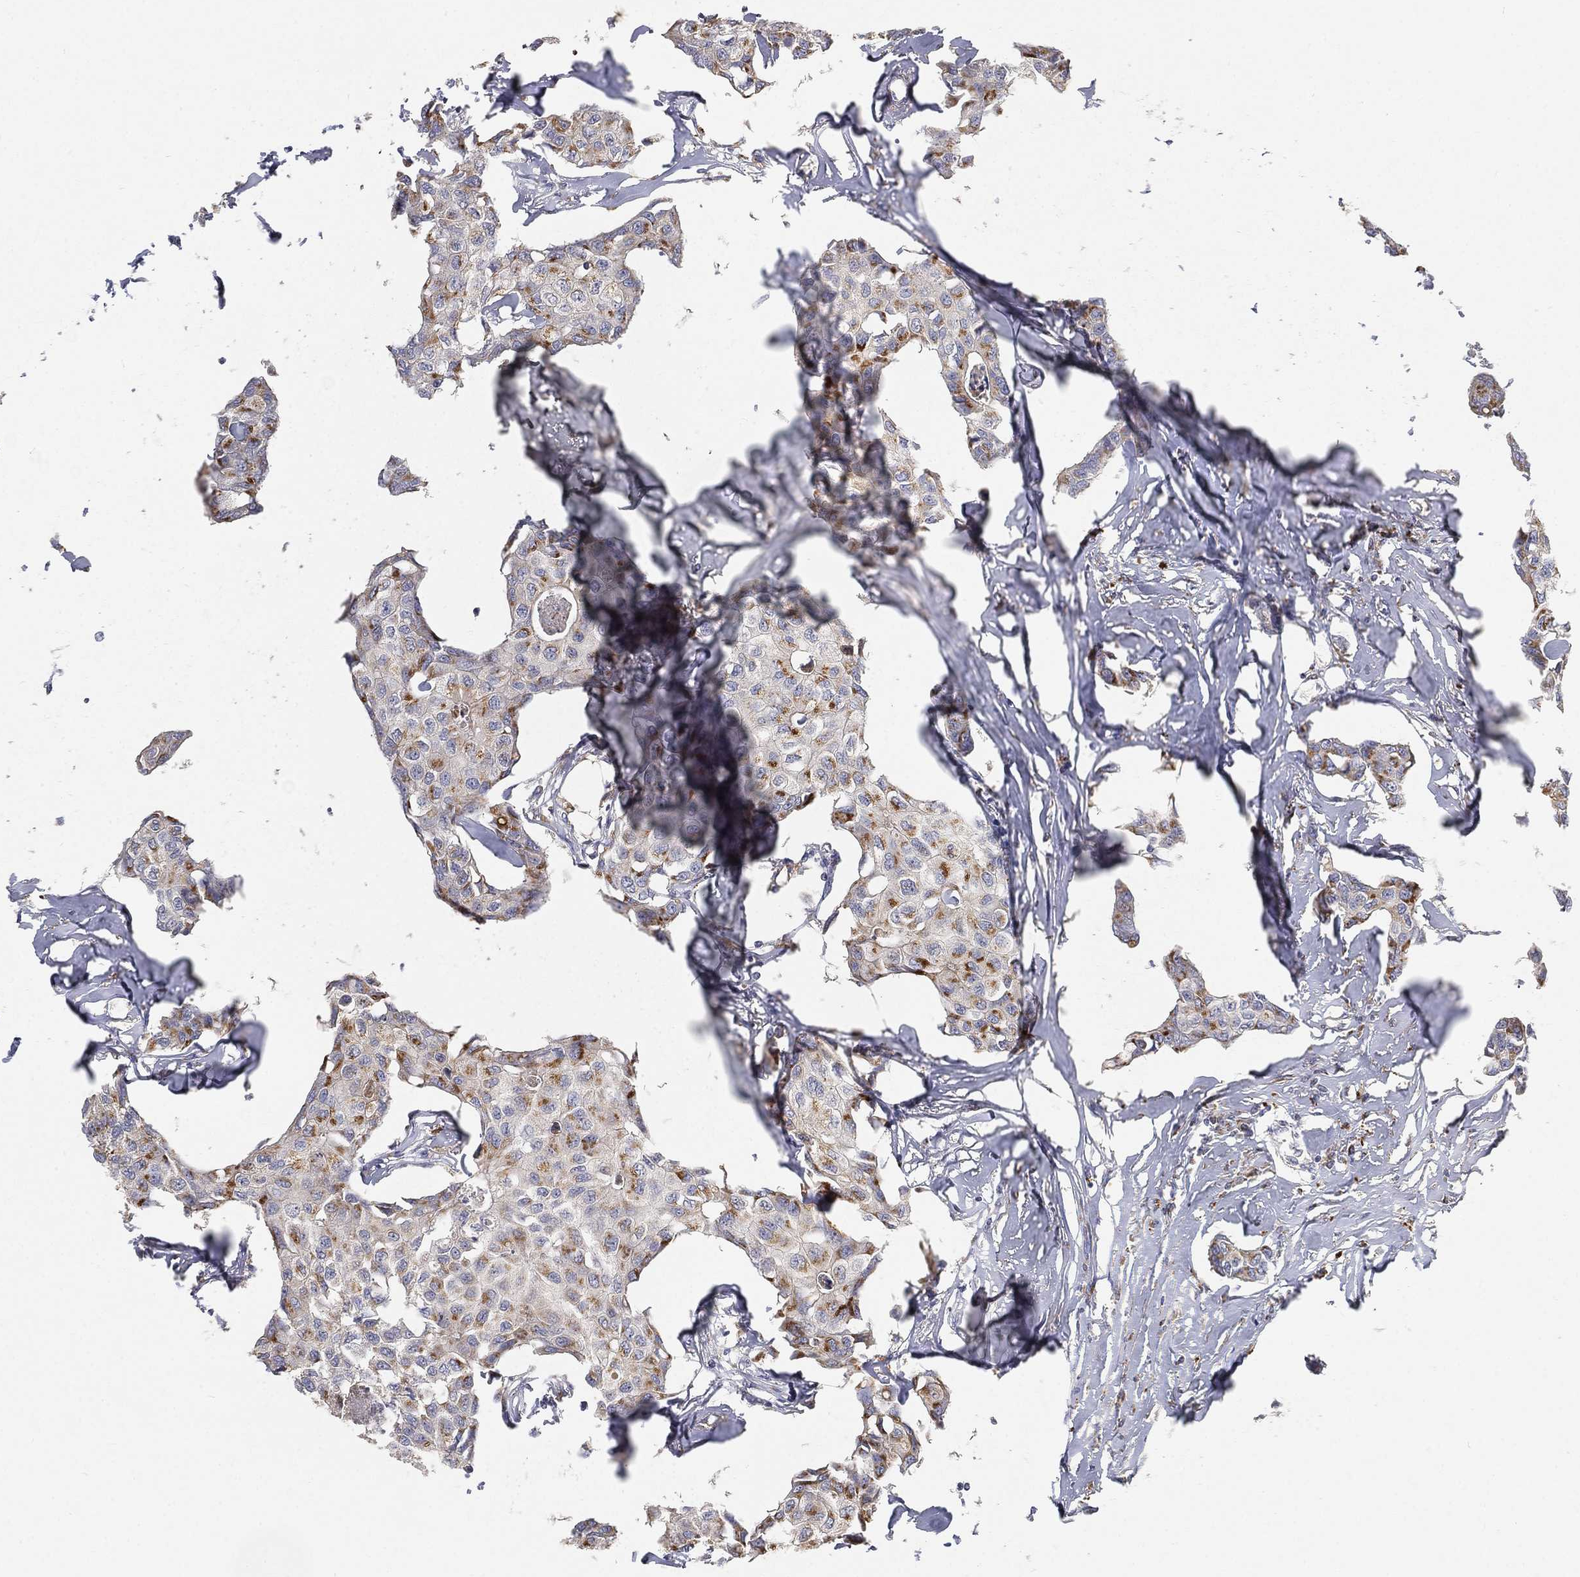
{"staining": {"intensity": "moderate", "quantity": "25%-75%", "location": "cytoplasmic/membranous"}, "tissue": "breast cancer", "cell_type": "Tumor cells", "image_type": "cancer", "snomed": [{"axis": "morphology", "description": "Duct carcinoma"}, {"axis": "topography", "description": "Breast"}], "caption": "Immunohistochemical staining of human breast cancer (infiltrating ductal carcinoma) displays medium levels of moderate cytoplasmic/membranous staining in about 25%-75% of tumor cells. (Brightfield microscopy of DAB IHC at high magnification).", "gene": "CTSL", "patient": {"sex": "female", "age": 80}}